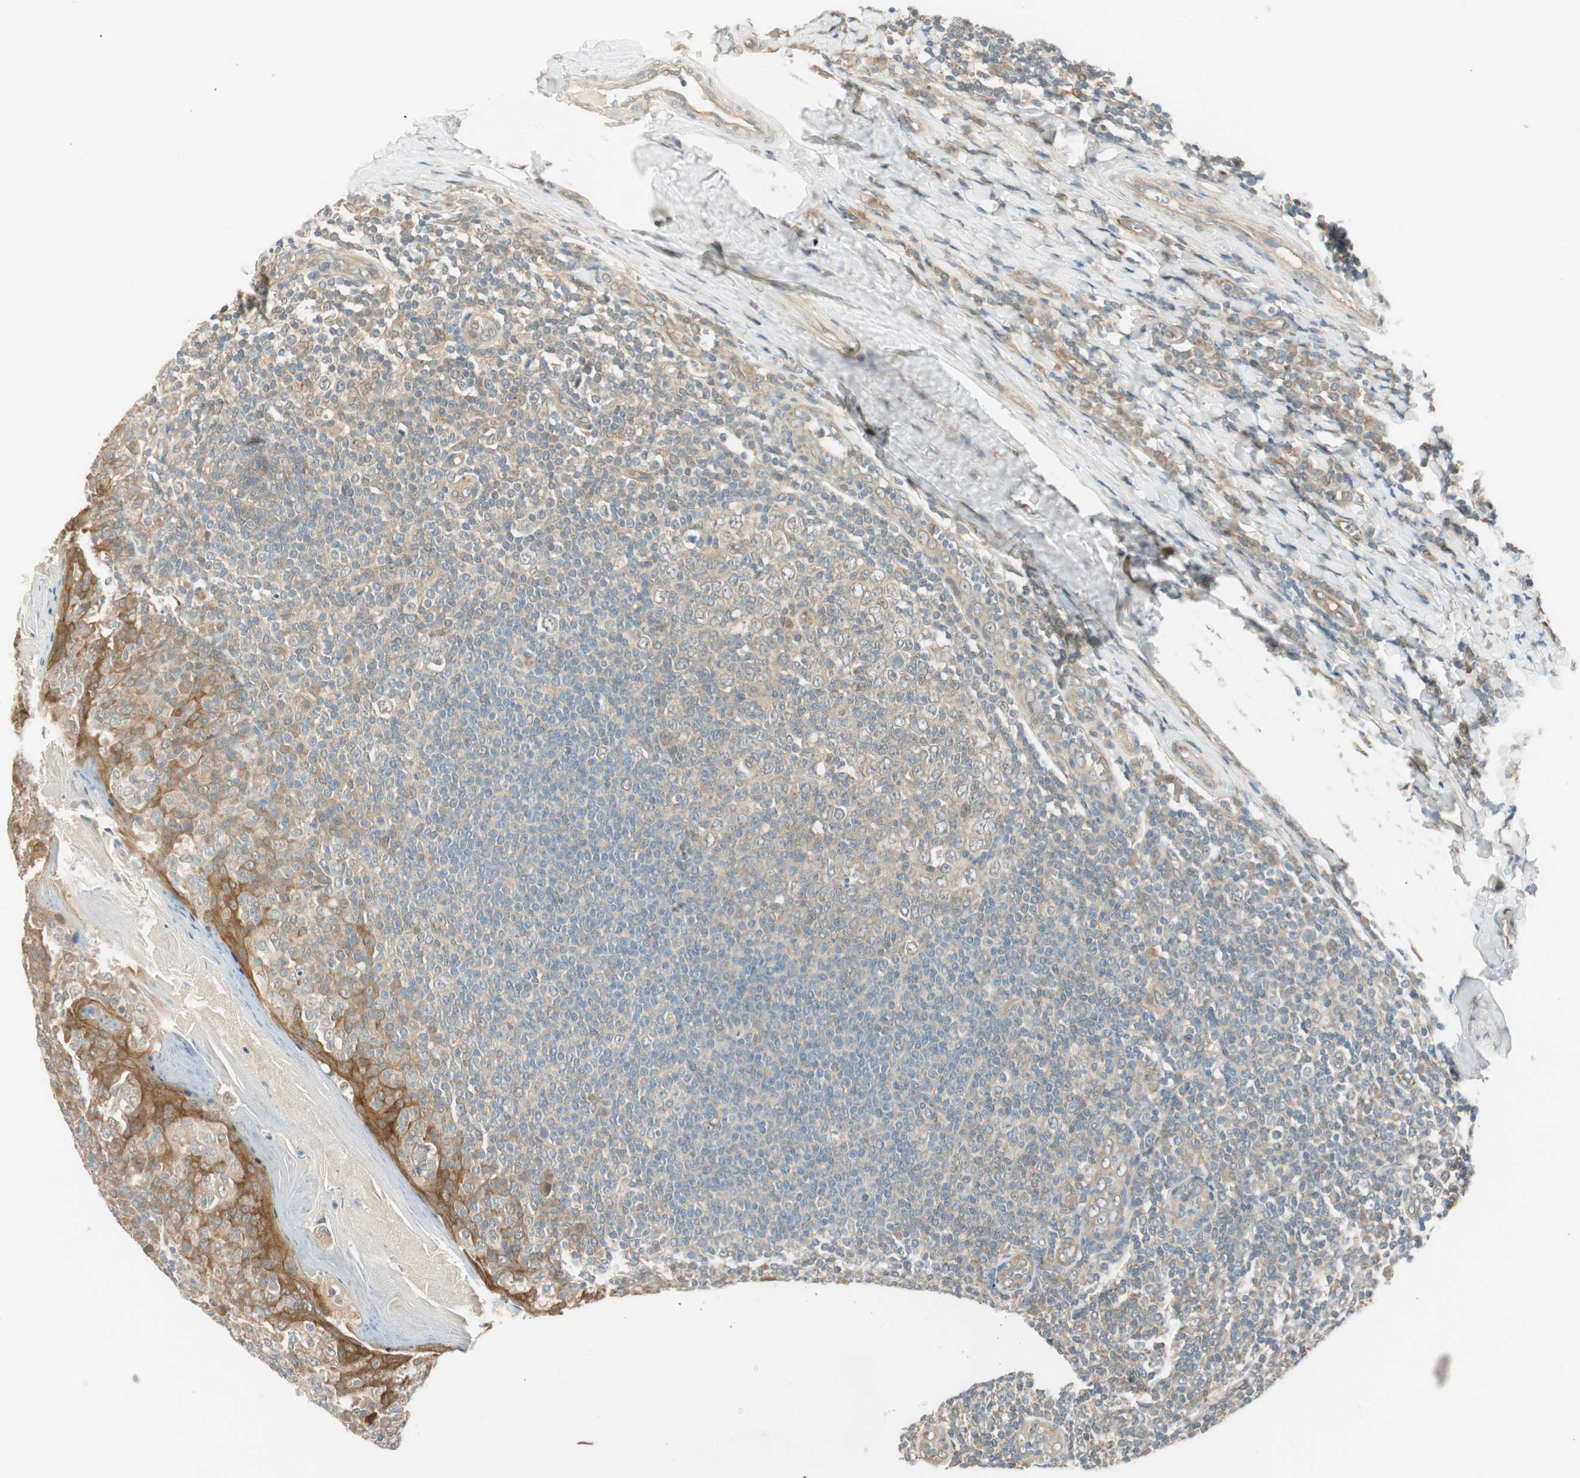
{"staining": {"intensity": "moderate", "quantity": ">75%", "location": "cytoplasmic/membranous,nuclear"}, "tissue": "tonsil", "cell_type": "Germinal center cells", "image_type": "normal", "snomed": [{"axis": "morphology", "description": "Normal tissue, NOS"}, {"axis": "topography", "description": "Tonsil"}], "caption": "About >75% of germinal center cells in unremarkable tonsil show moderate cytoplasmic/membranous,nuclear protein expression as visualized by brown immunohistochemical staining.", "gene": "PSMD8", "patient": {"sex": "male", "age": 31}}